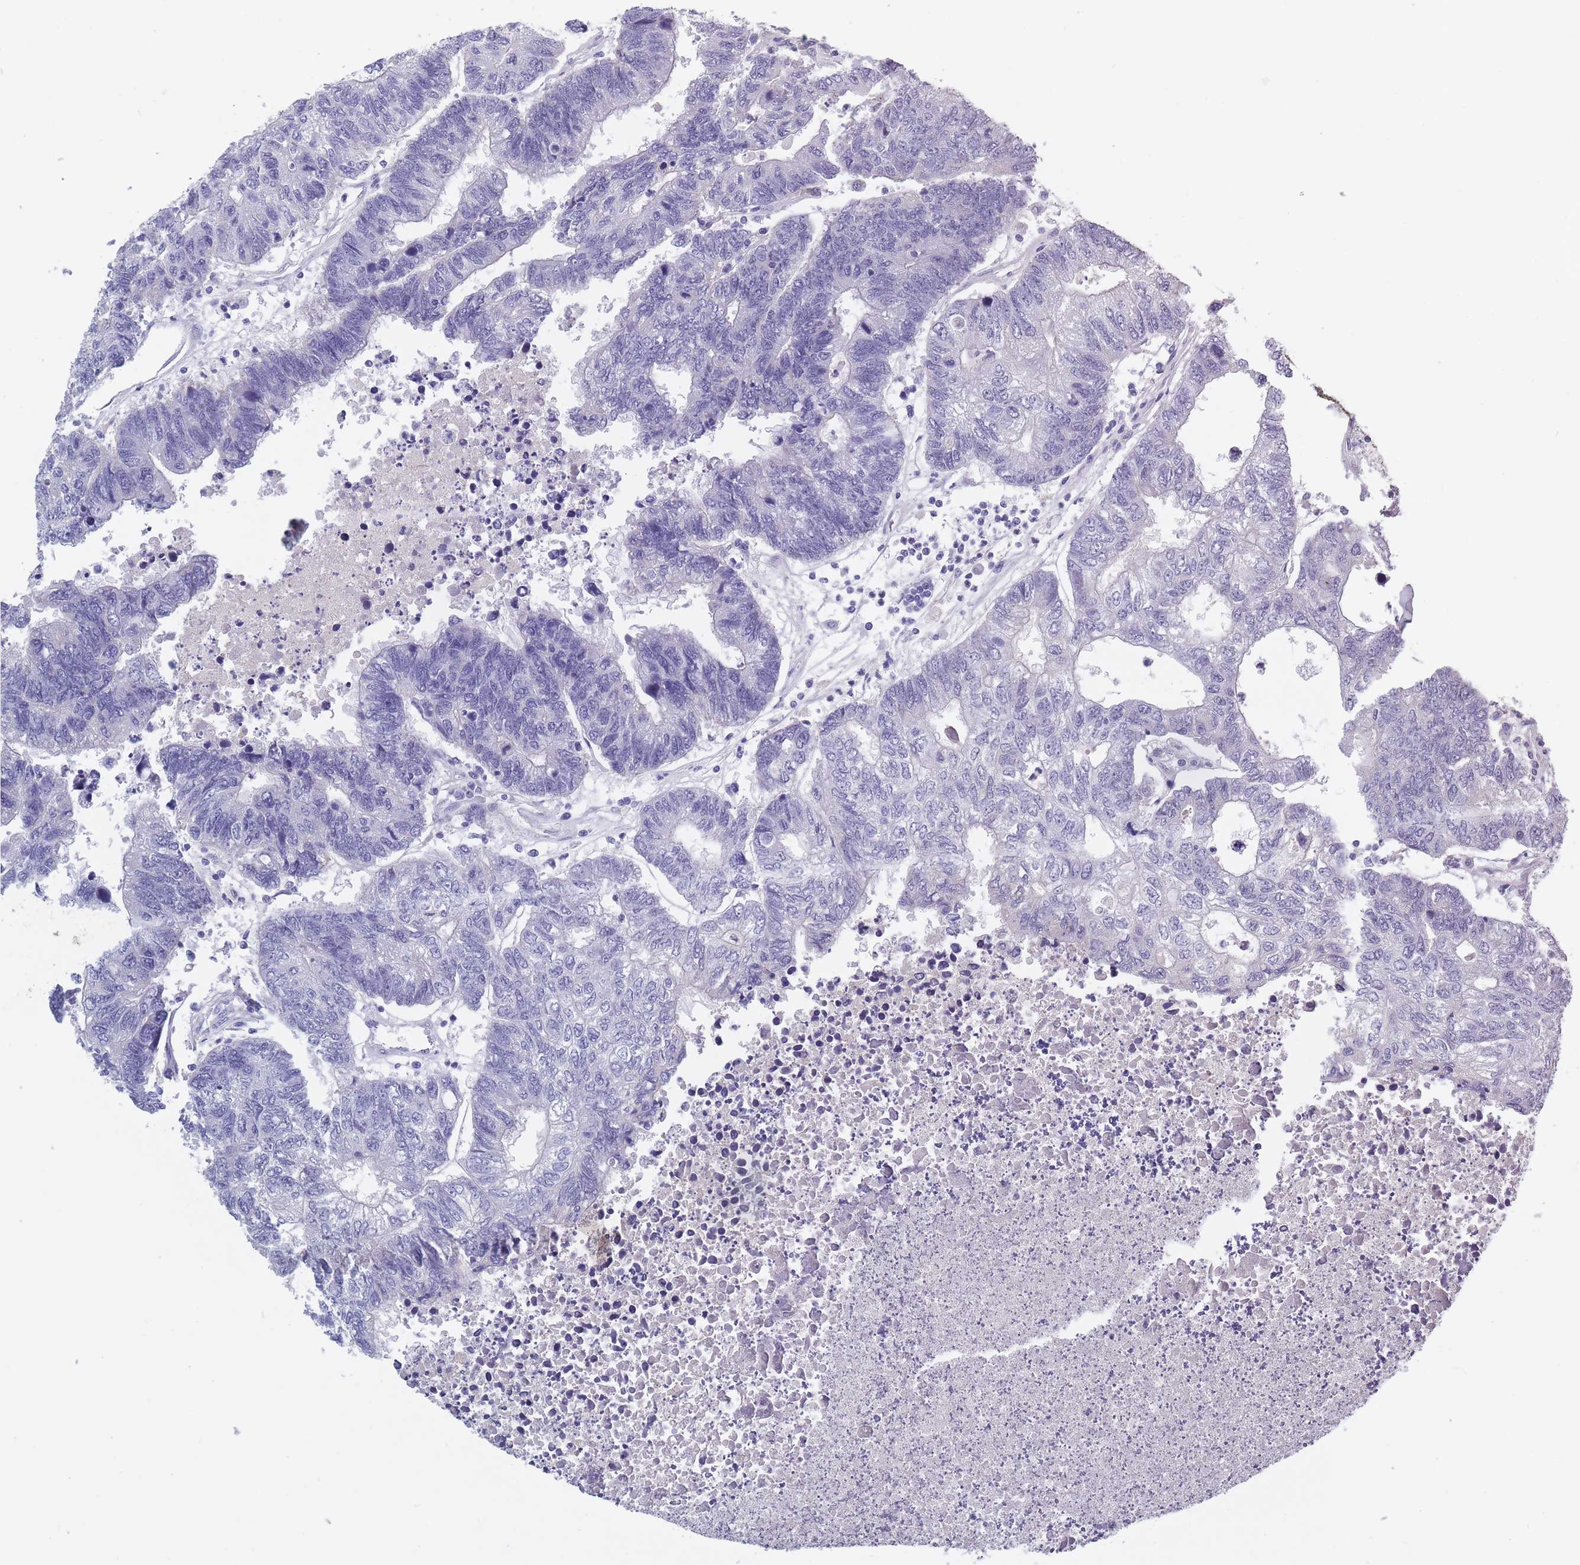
{"staining": {"intensity": "negative", "quantity": "none", "location": "none"}, "tissue": "colorectal cancer", "cell_type": "Tumor cells", "image_type": "cancer", "snomed": [{"axis": "morphology", "description": "Adenocarcinoma, NOS"}, {"axis": "topography", "description": "Colon"}], "caption": "DAB (3,3'-diaminobenzidine) immunohistochemical staining of colorectal cancer (adenocarcinoma) reveals no significant staining in tumor cells.", "gene": "OR4C5", "patient": {"sex": "female", "age": 48}}